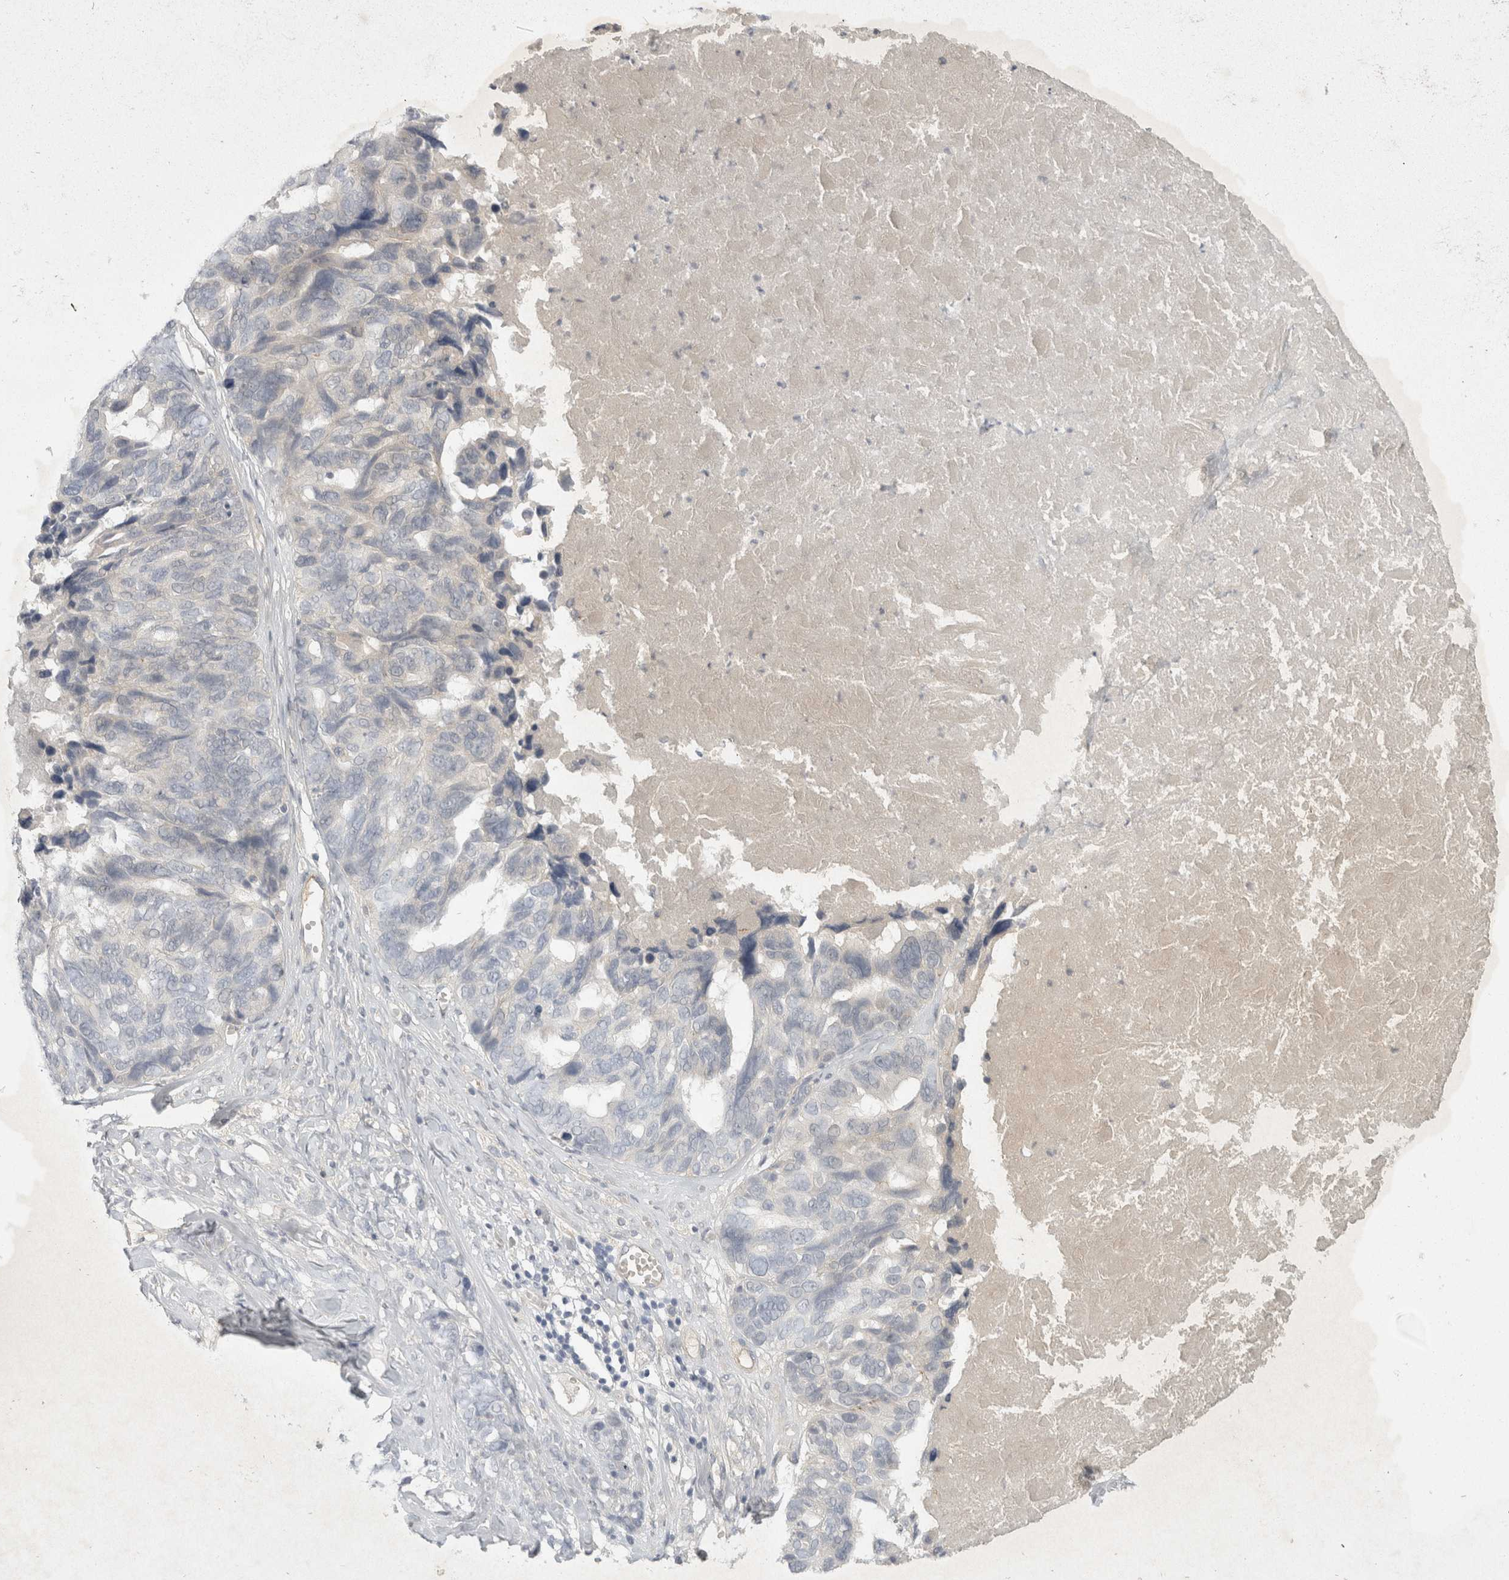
{"staining": {"intensity": "negative", "quantity": "none", "location": "none"}, "tissue": "ovarian cancer", "cell_type": "Tumor cells", "image_type": "cancer", "snomed": [{"axis": "morphology", "description": "Cystadenocarcinoma, serous, NOS"}, {"axis": "topography", "description": "Ovary"}], "caption": "Tumor cells are negative for protein expression in human ovarian serous cystadenocarcinoma. The staining was performed using DAB to visualize the protein expression in brown, while the nuclei were stained in blue with hematoxylin (Magnification: 20x).", "gene": "TOM1L2", "patient": {"sex": "female", "age": 79}}